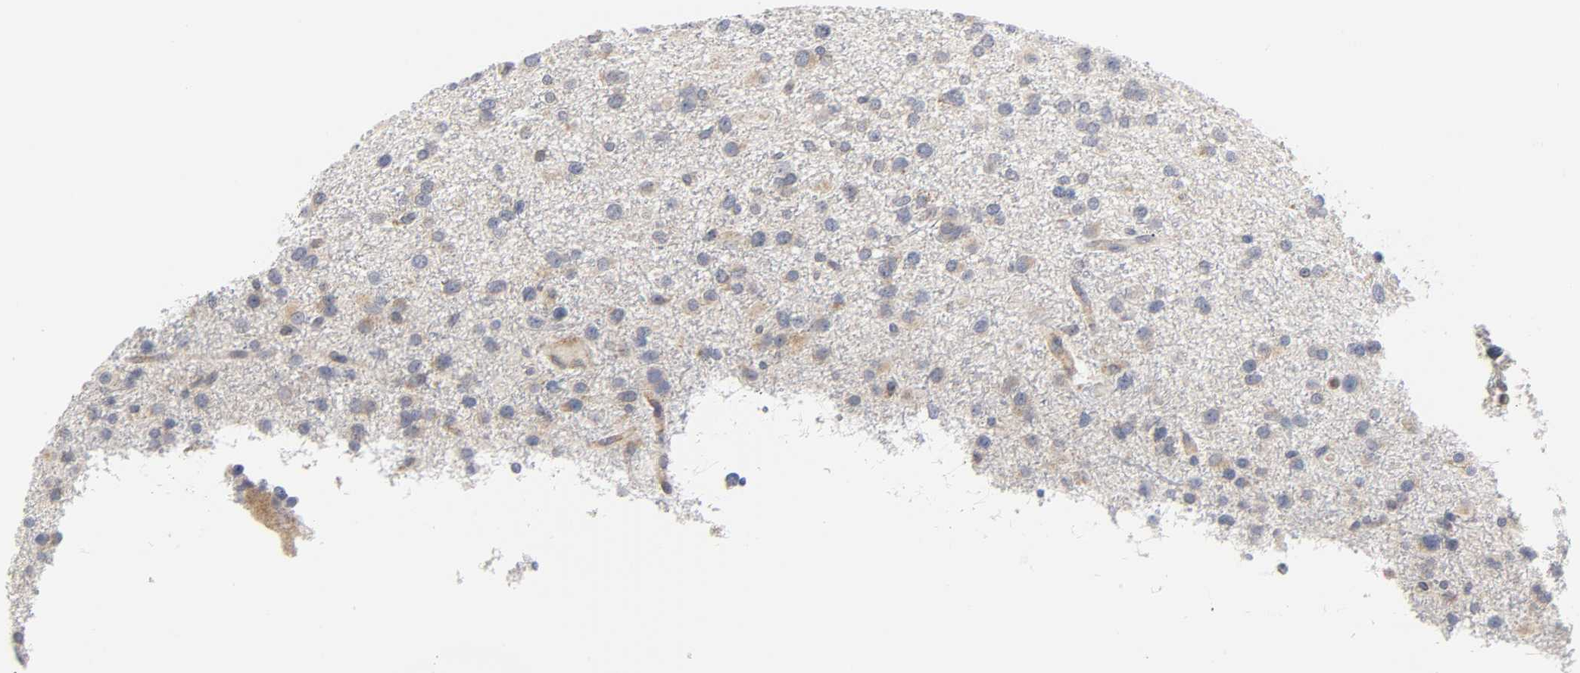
{"staining": {"intensity": "weak", "quantity": "25%-75%", "location": "cytoplasmic/membranous"}, "tissue": "glioma", "cell_type": "Tumor cells", "image_type": "cancer", "snomed": [{"axis": "morphology", "description": "Glioma, malignant, Low grade"}, {"axis": "topography", "description": "Brain"}], "caption": "Immunohistochemistry (IHC) photomicrograph of neoplastic tissue: human glioma stained using immunohistochemistry (IHC) exhibits low levels of weak protein expression localized specifically in the cytoplasmic/membranous of tumor cells, appearing as a cytoplasmic/membranous brown color.", "gene": "BAX", "patient": {"sex": "male", "age": 42}}